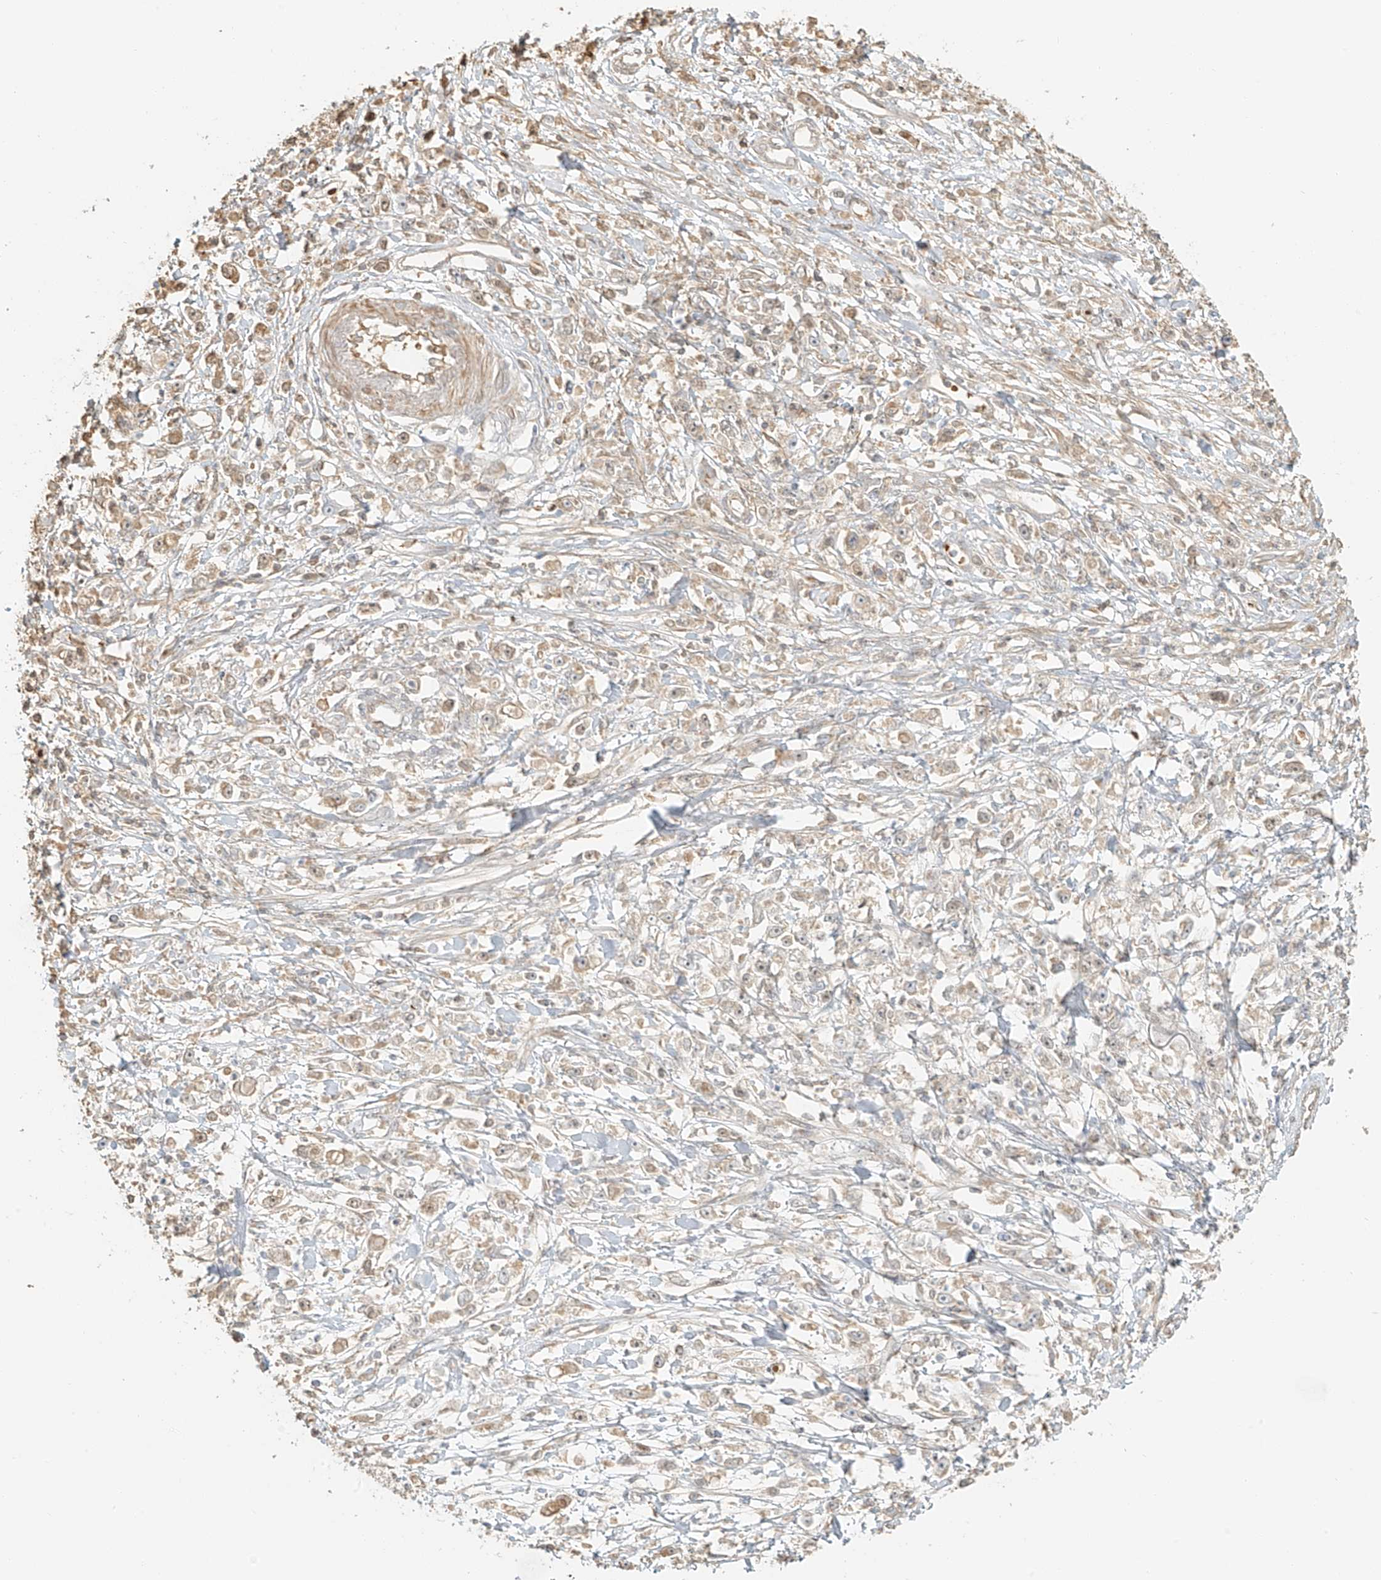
{"staining": {"intensity": "weak", "quantity": "25%-75%", "location": "cytoplasmic/membranous"}, "tissue": "stomach cancer", "cell_type": "Tumor cells", "image_type": "cancer", "snomed": [{"axis": "morphology", "description": "Adenocarcinoma, NOS"}, {"axis": "topography", "description": "Stomach"}], "caption": "Adenocarcinoma (stomach) stained for a protein exhibits weak cytoplasmic/membranous positivity in tumor cells.", "gene": "UPK1B", "patient": {"sex": "female", "age": 59}}